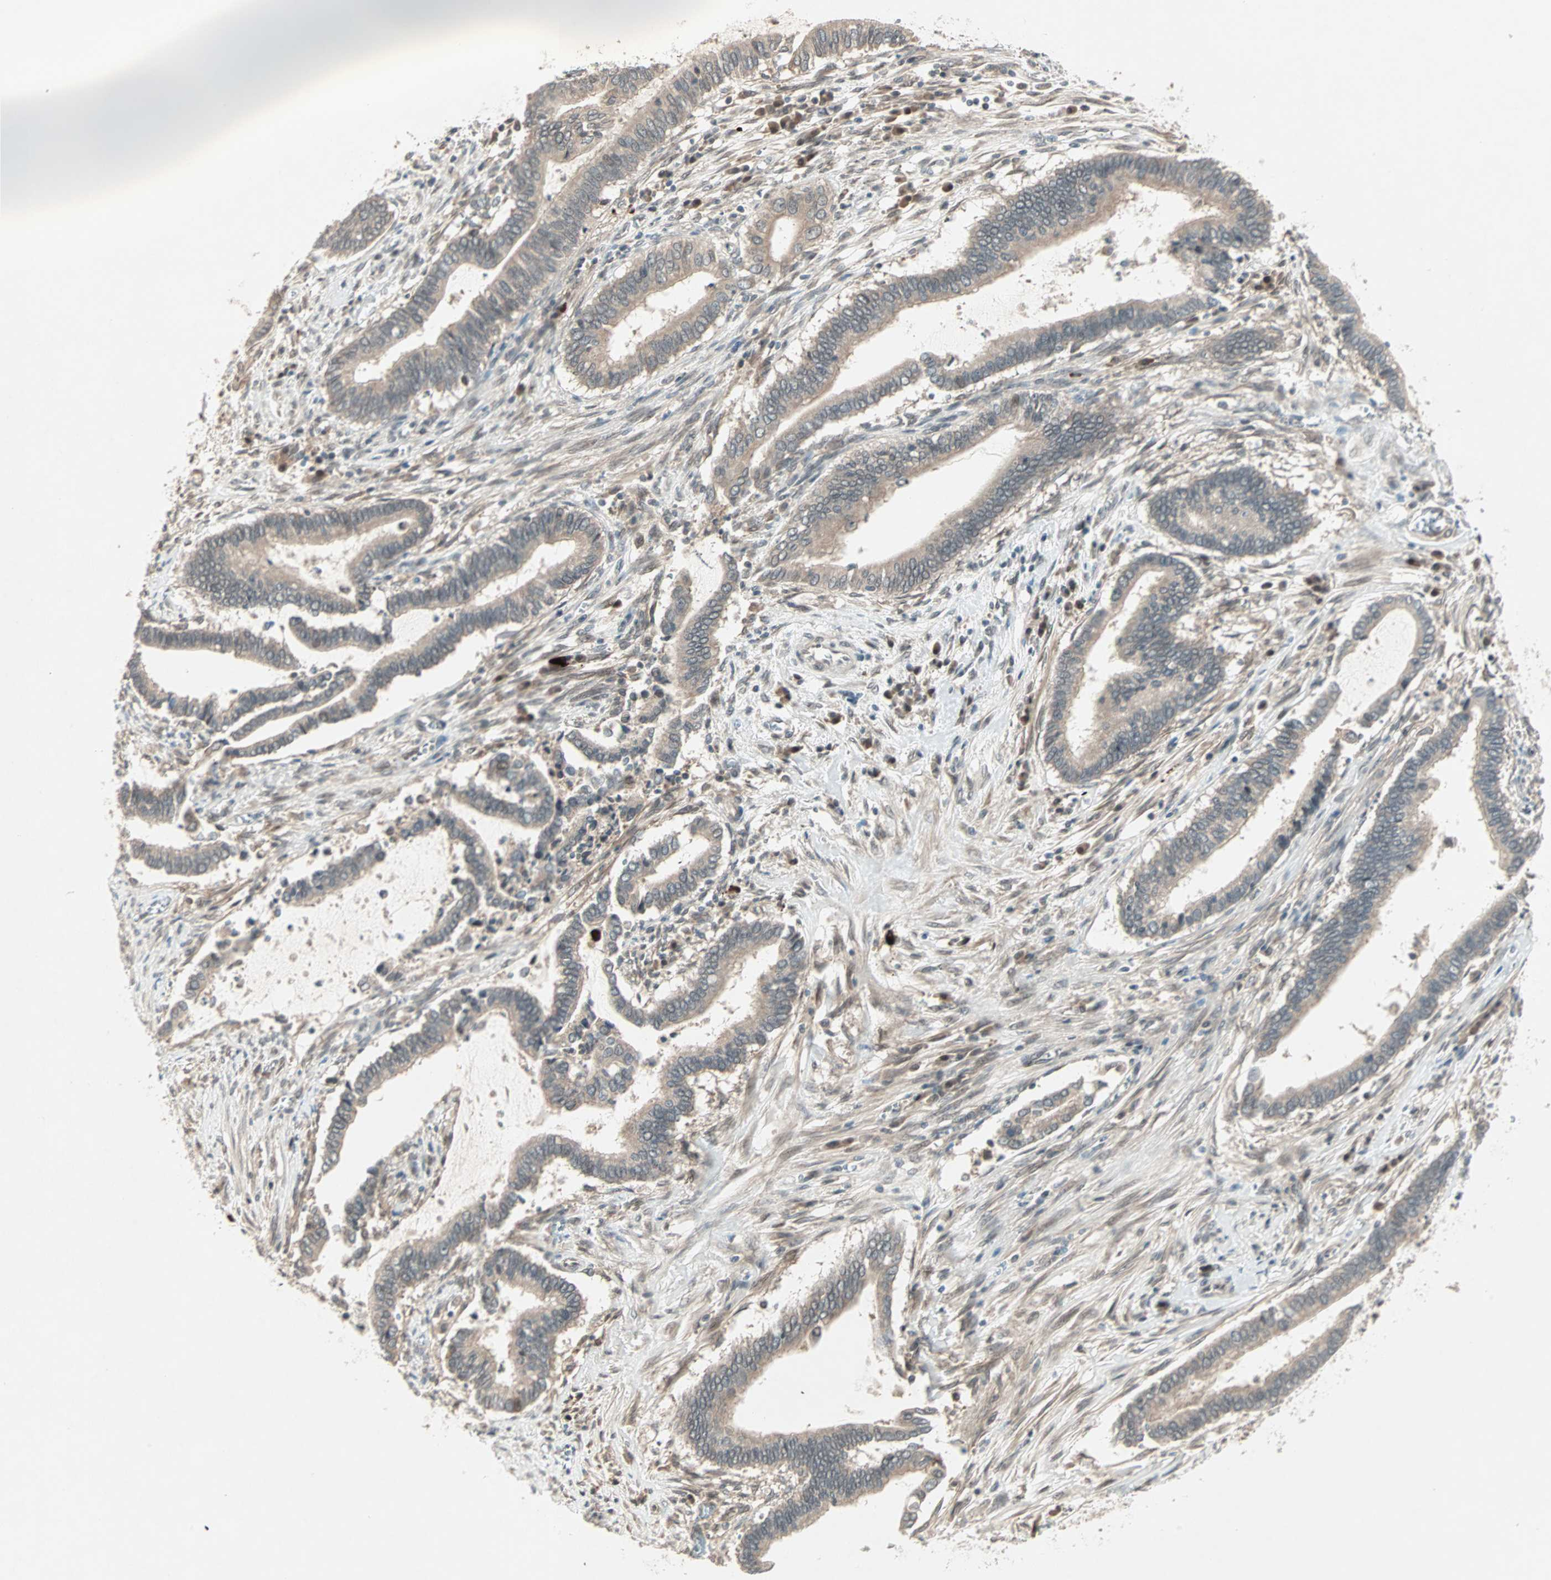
{"staining": {"intensity": "weak", "quantity": ">75%", "location": "cytoplasmic/membranous"}, "tissue": "cervical cancer", "cell_type": "Tumor cells", "image_type": "cancer", "snomed": [{"axis": "morphology", "description": "Adenocarcinoma, NOS"}, {"axis": "topography", "description": "Cervix"}], "caption": "Immunohistochemical staining of human cervical cancer demonstrates low levels of weak cytoplasmic/membranous protein expression in approximately >75% of tumor cells. The protein of interest is shown in brown color, while the nuclei are stained blue.", "gene": "PGBD1", "patient": {"sex": "female", "age": 44}}